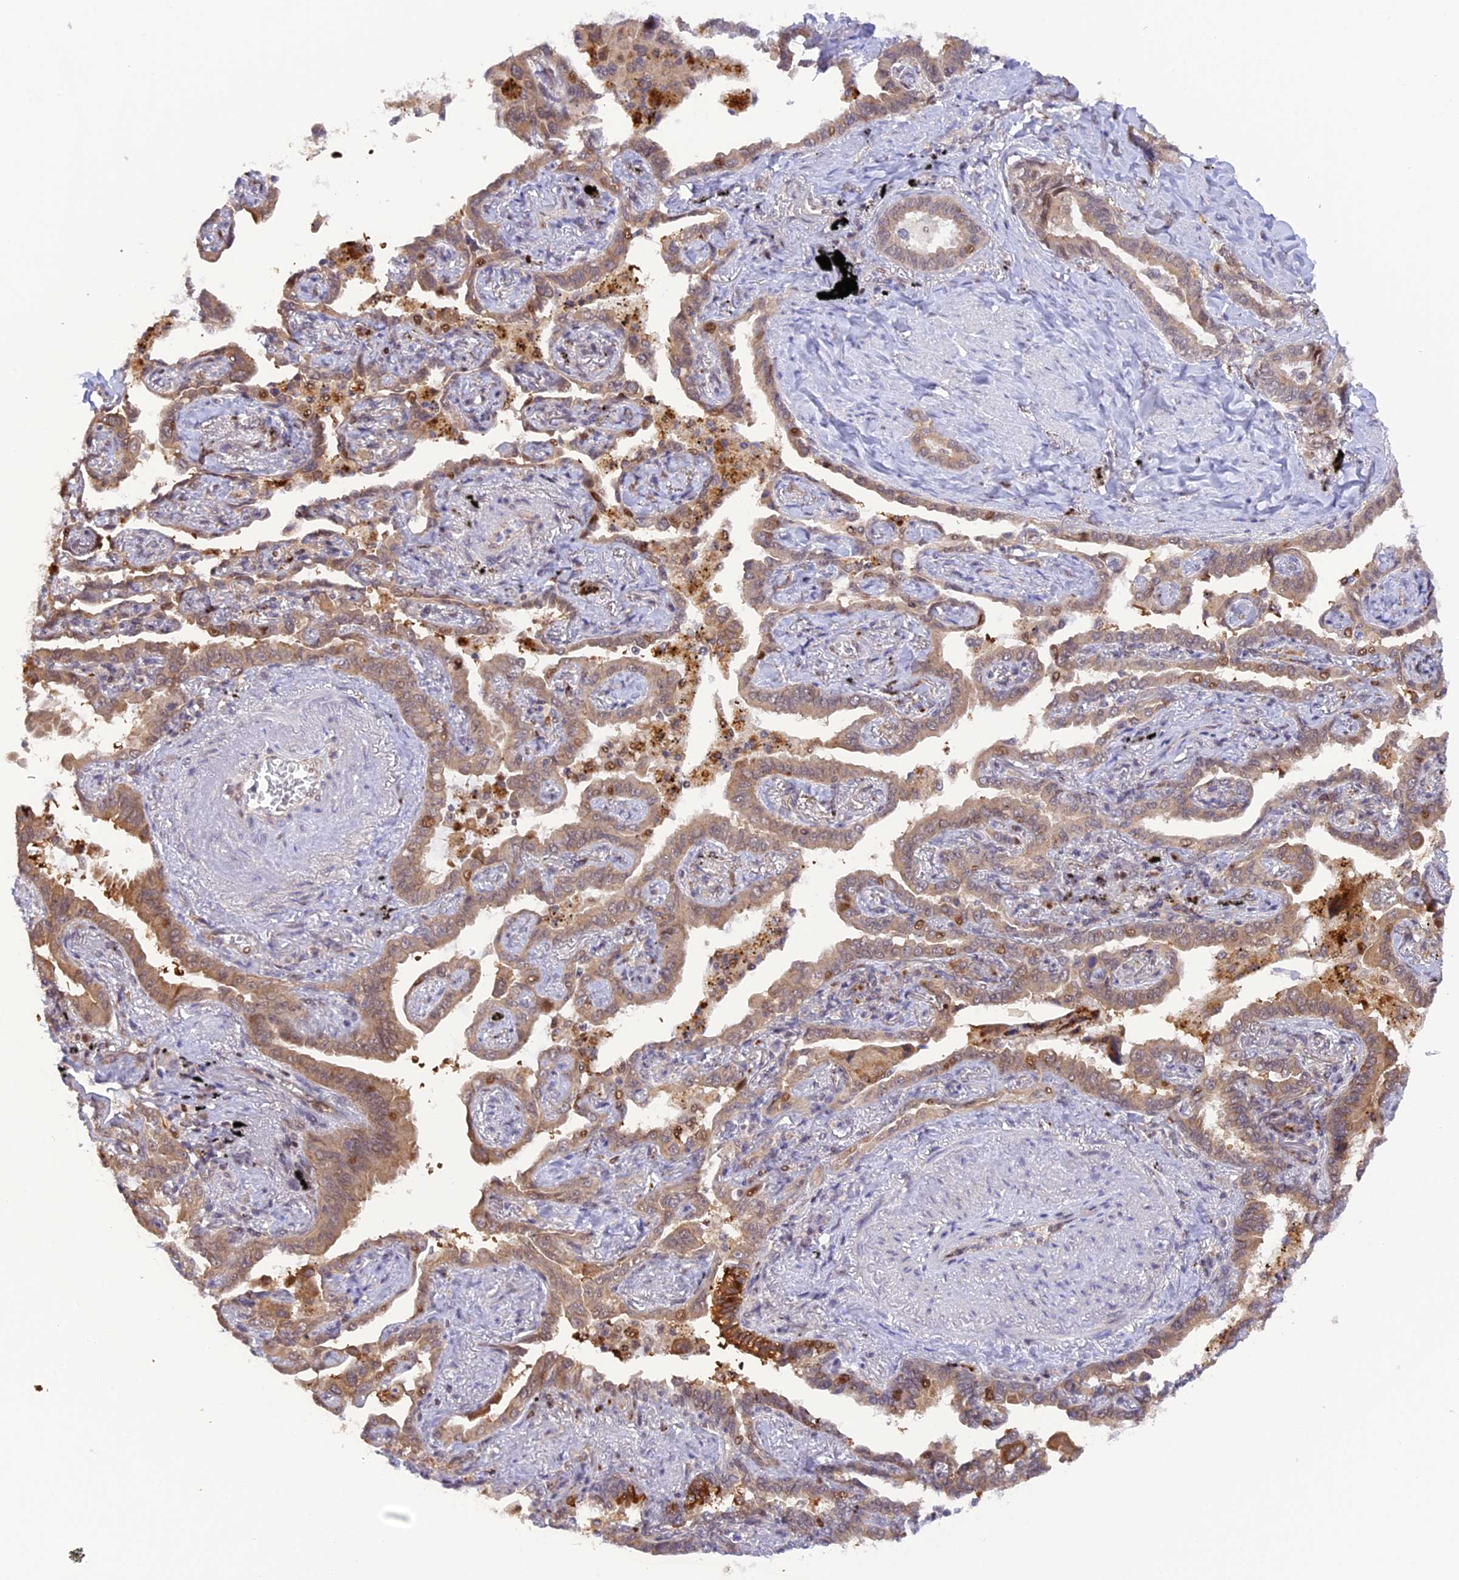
{"staining": {"intensity": "weak", "quantity": ">75%", "location": "cytoplasmic/membranous,nuclear"}, "tissue": "lung cancer", "cell_type": "Tumor cells", "image_type": "cancer", "snomed": [{"axis": "morphology", "description": "Adenocarcinoma, NOS"}, {"axis": "topography", "description": "Lung"}], "caption": "Lung adenocarcinoma was stained to show a protein in brown. There is low levels of weak cytoplasmic/membranous and nuclear staining in approximately >75% of tumor cells. The protein of interest is shown in brown color, while the nuclei are stained blue.", "gene": "SAMD4A", "patient": {"sex": "male", "age": 67}}